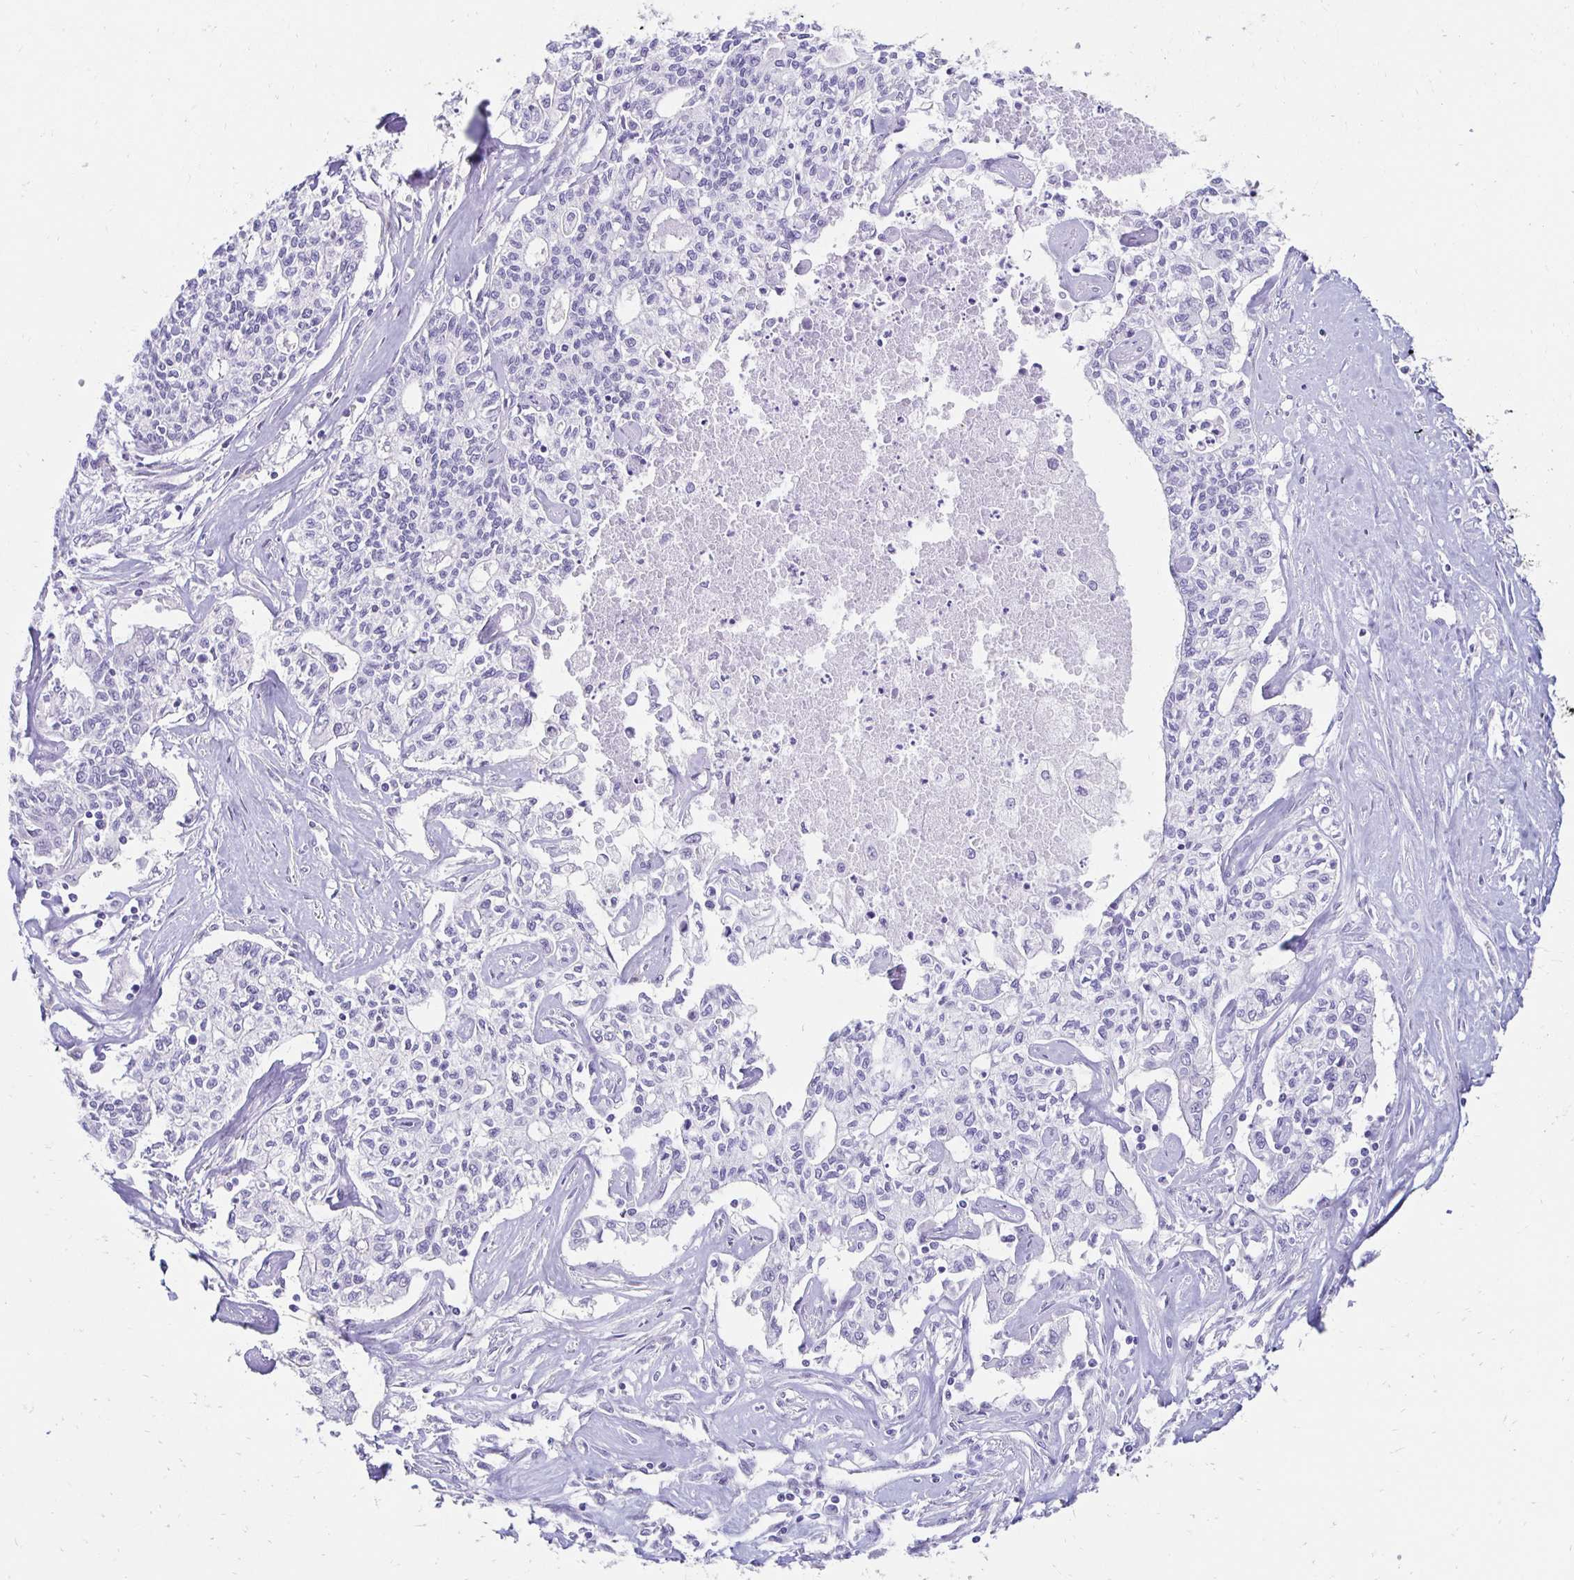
{"staining": {"intensity": "negative", "quantity": "none", "location": "none"}, "tissue": "liver cancer", "cell_type": "Tumor cells", "image_type": "cancer", "snomed": [{"axis": "morphology", "description": "Cholangiocarcinoma"}, {"axis": "topography", "description": "Liver"}], "caption": "IHC of human liver cancer (cholangiocarcinoma) demonstrates no positivity in tumor cells. (DAB (3,3'-diaminobenzidine) immunohistochemistry visualized using brightfield microscopy, high magnification).", "gene": "TMEM54", "patient": {"sex": "female", "age": 61}}